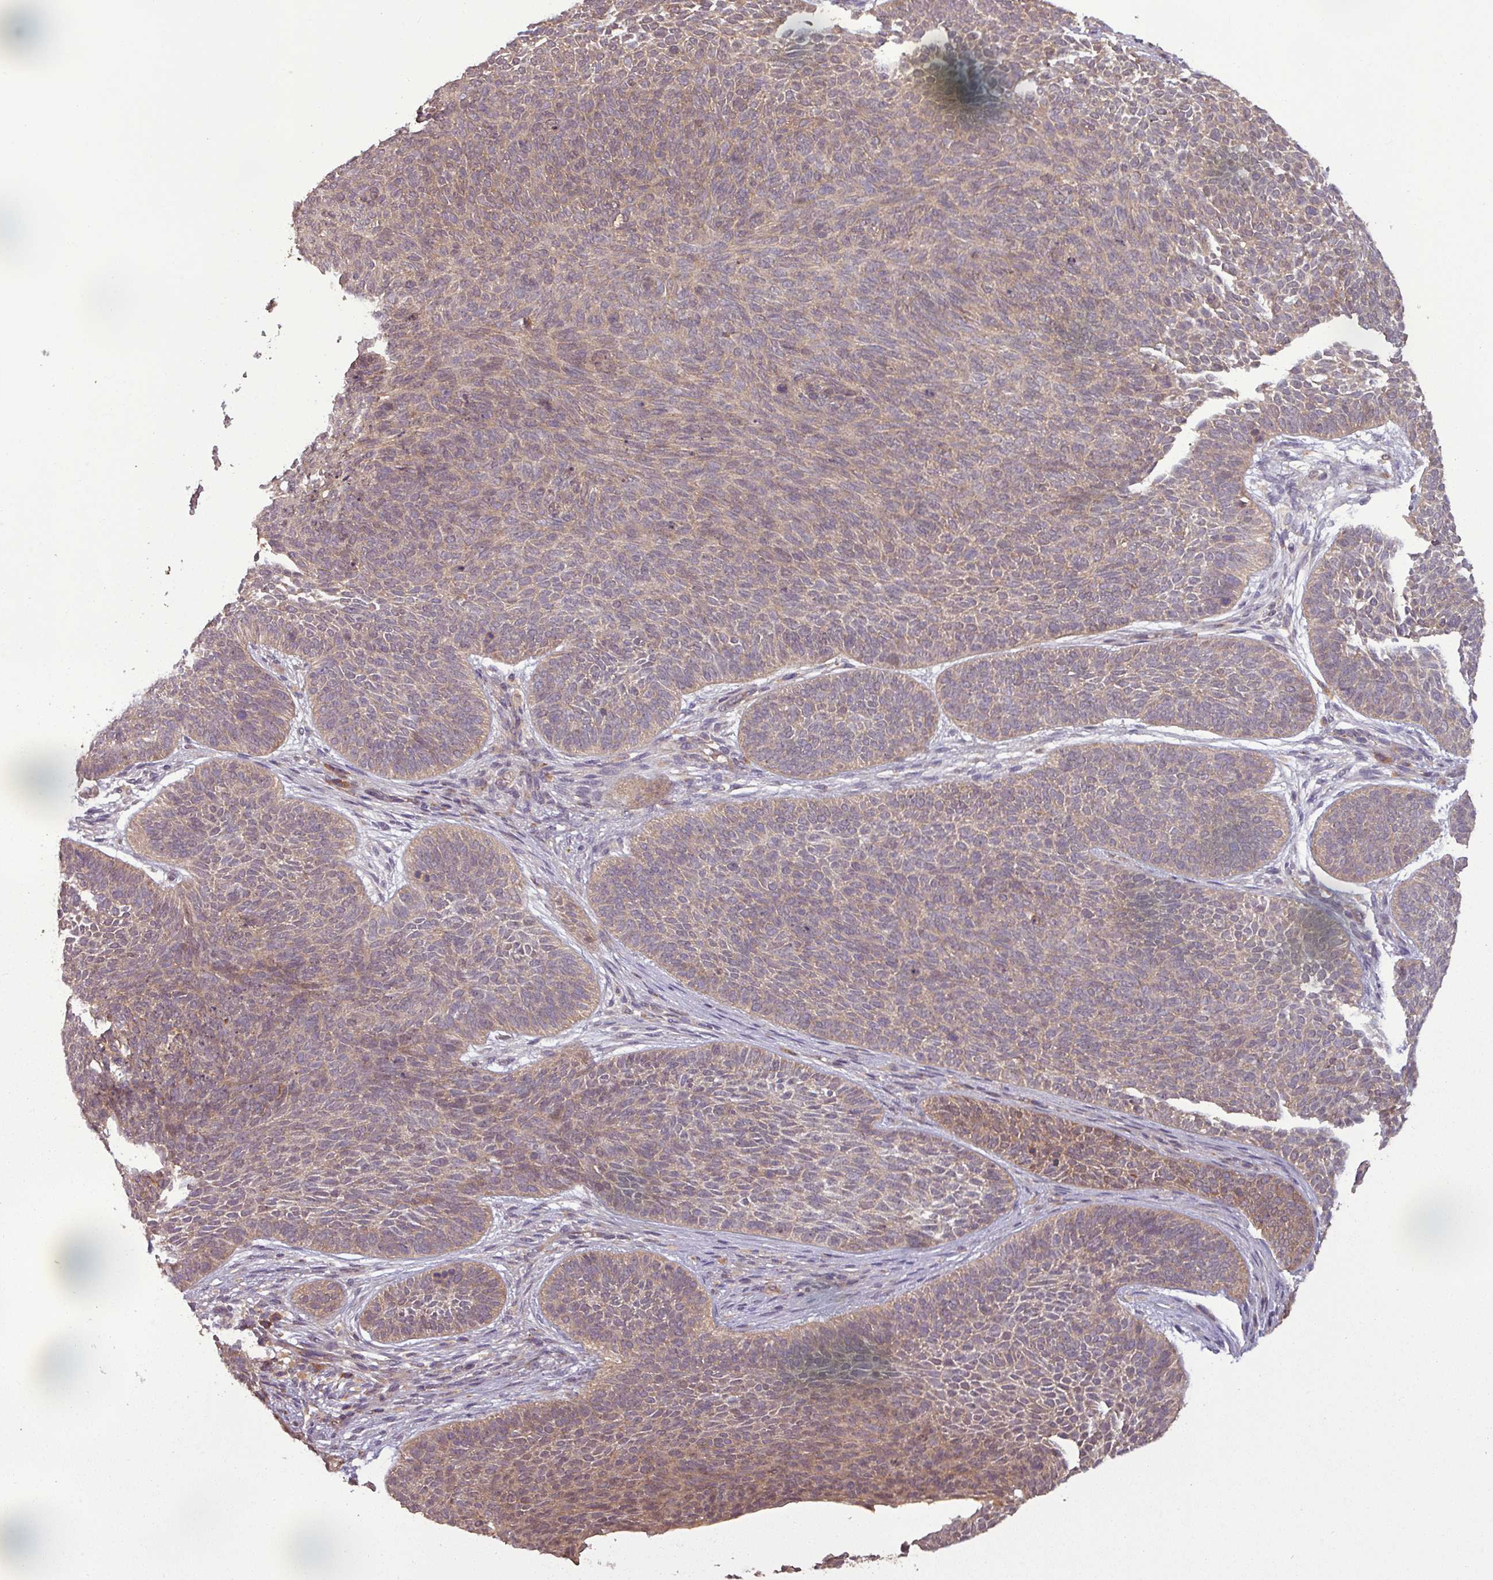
{"staining": {"intensity": "weak", "quantity": ">75%", "location": "cytoplasmic/membranous"}, "tissue": "skin cancer", "cell_type": "Tumor cells", "image_type": "cancer", "snomed": [{"axis": "morphology", "description": "Basal cell carcinoma"}, {"axis": "topography", "description": "Skin"}], "caption": "A micrograph of human basal cell carcinoma (skin) stained for a protein exhibits weak cytoplasmic/membranous brown staining in tumor cells.", "gene": "NT5C3A", "patient": {"sex": "male", "age": 85}}